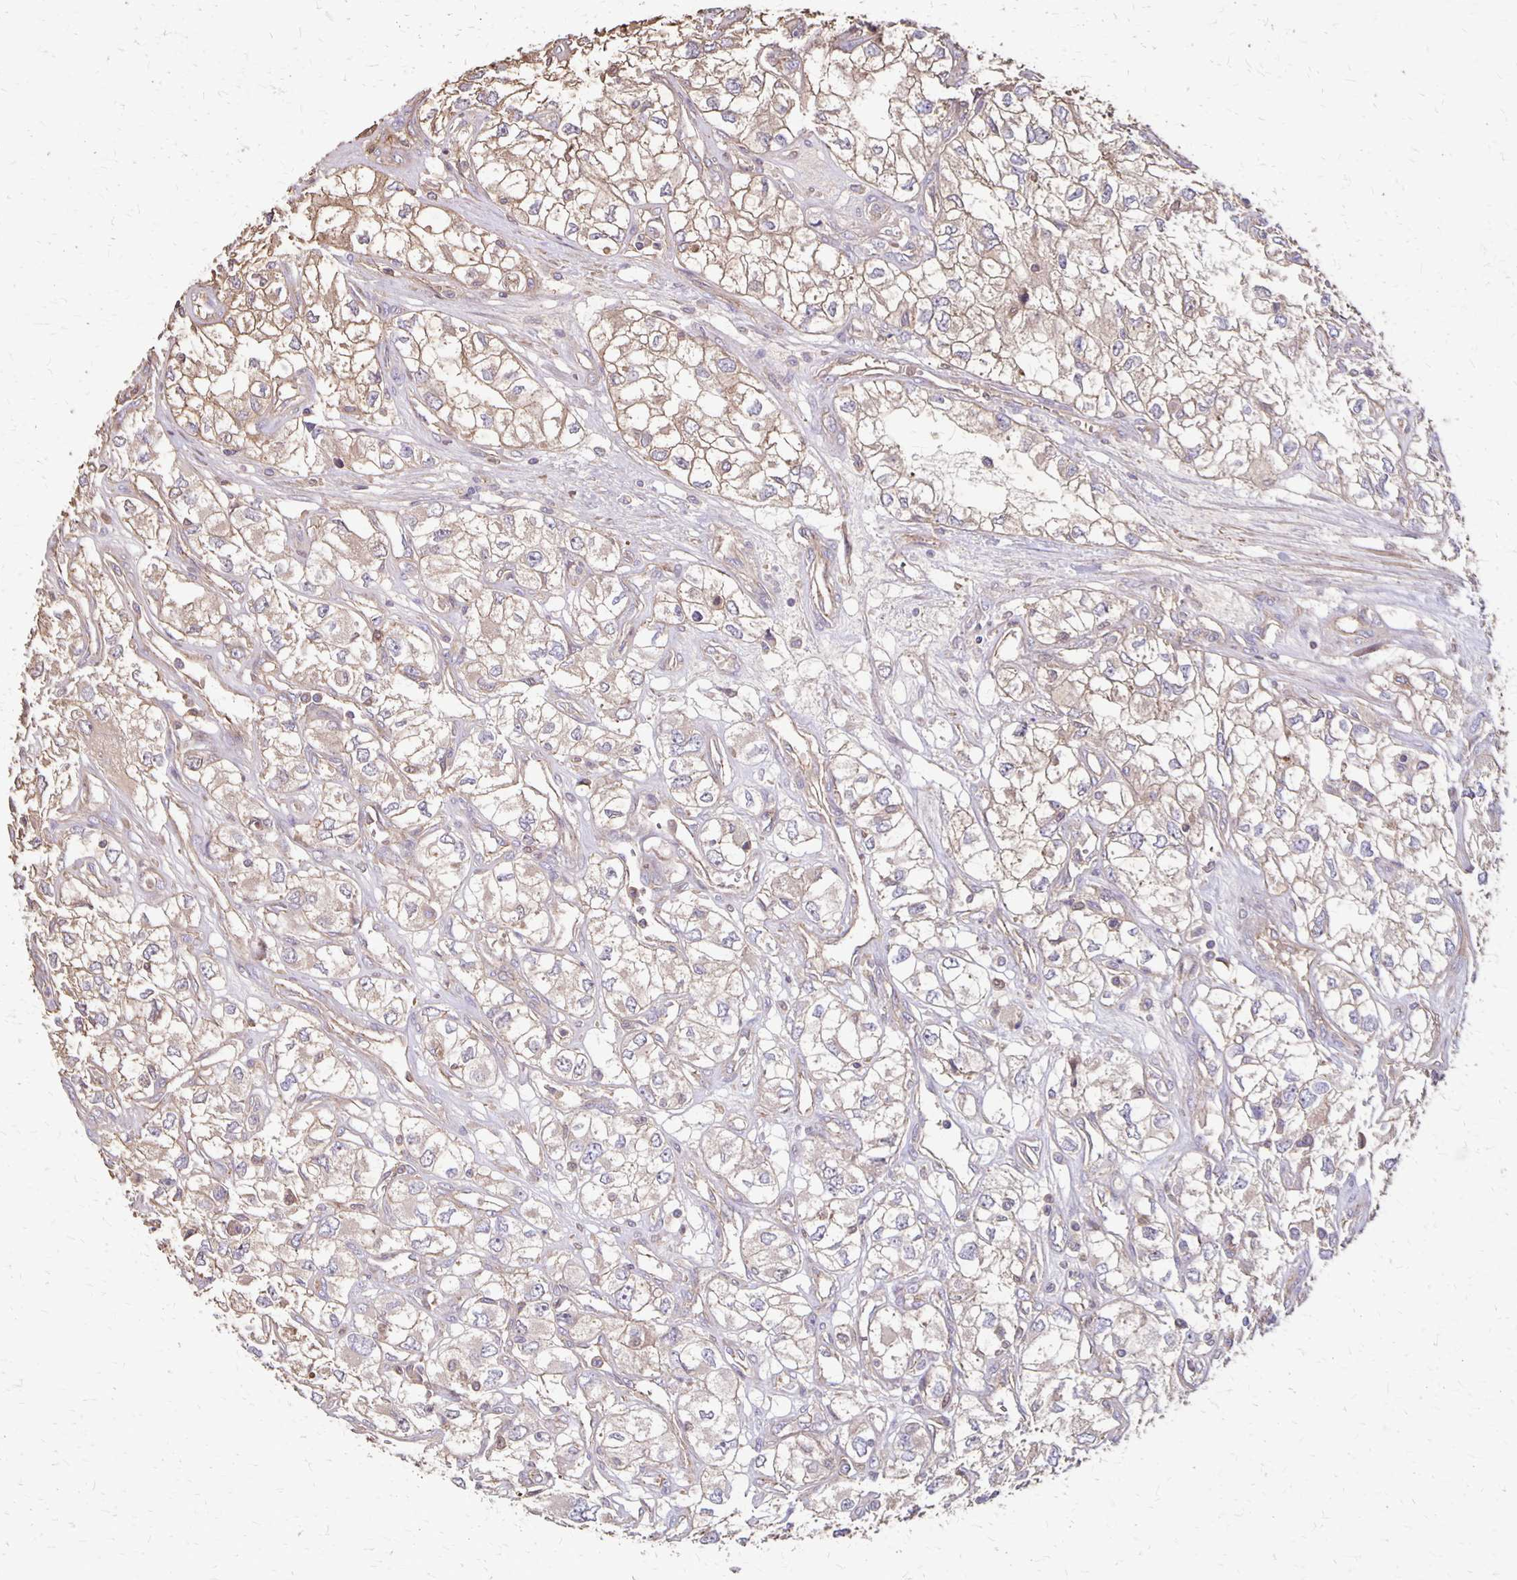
{"staining": {"intensity": "weak", "quantity": "<25%", "location": "cytoplasmic/membranous"}, "tissue": "renal cancer", "cell_type": "Tumor cells", "image_type": "cancer", "snomed": [{"axis": "morphology", "description": "Adenocarcinoma, NOS"}, {"axis": "topography", "description": "Kidney"}], "caption": "IHC of renal cancer shows no staining in tumor cells.", "gene": "PROM2", "patient": {"sex": "female", "age": 59}}